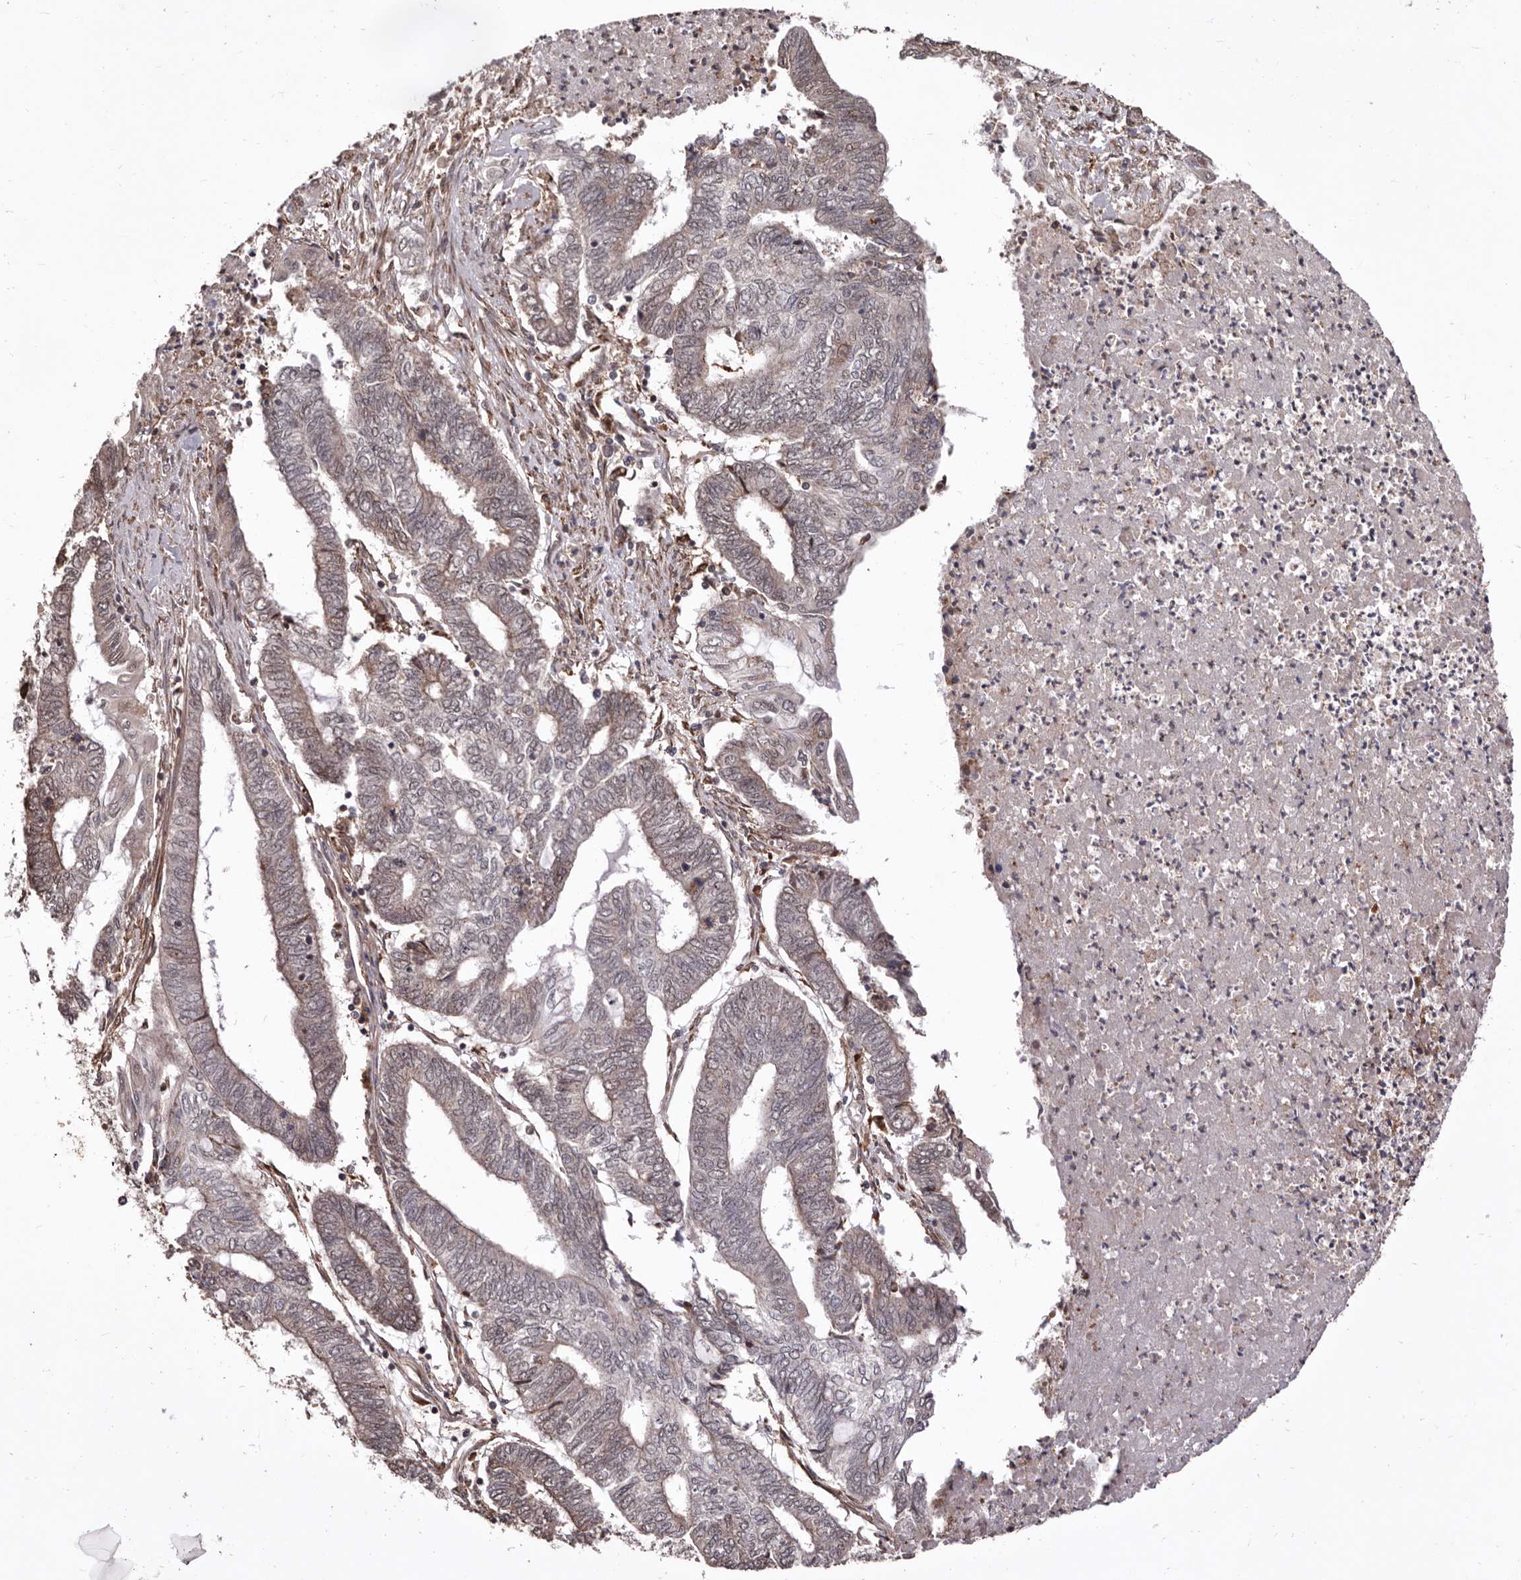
{"staining": {"intensity": "weak", "quantity": "<25%", "location": "cytoplasmic/membranous"}, "tissue": "endometrial cancer", "cell_type": "Tumor cells", "image_type": "cancer", "snomed": [{"axis": "morphology", "description": "Adenocarcinoma, NOS"}, {"axis": "topography", "description": "Uterus"}, {"axis": "topography", "description": "Endometrium"}], "caption": "DAB immunohistochemical staining of endometrial adenocarcinoma shows no significant positivity in tumor cells. (DAB immunohistochemistry with hematoxylin counter stain).", "gene": "RRM2B", "patient": {"sex": "female", "age": 70}}